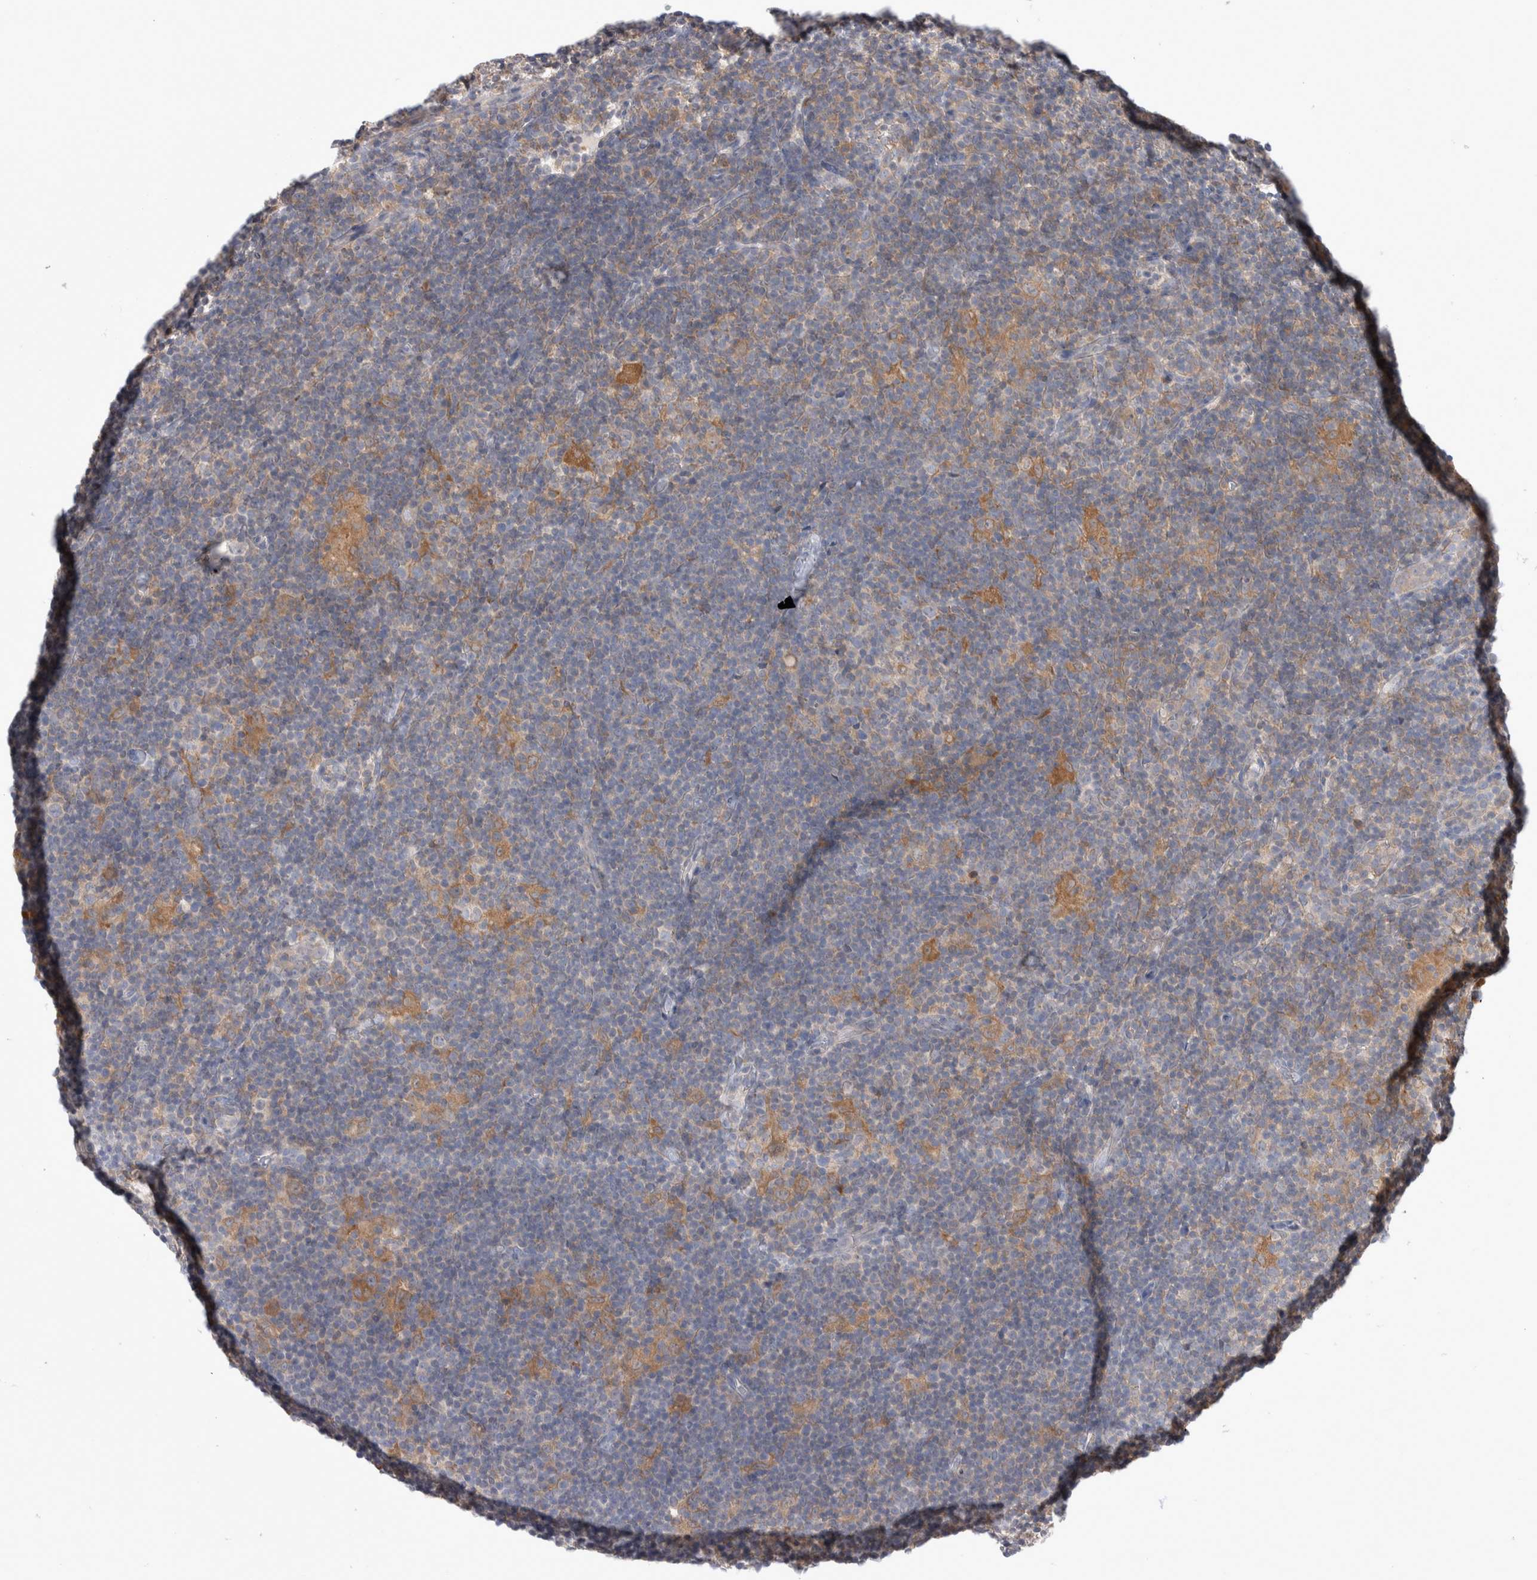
{"staining": {"intensity": "strong", "quantity": "25%-75%", "location": "cytoplasmic/membranous"}, "tissue": "lymphoma", "cell_type": "Tumor cells", "image_type": "cancer", "snomed": [{"axis": "morphology", "description": "Hodgkin's disease, NOS"}, {"axis": "topography", "description": "Lymph node"}], "caption": "Immunohistochemistry (IHC) histopathology image of human lymphoma stained for a protein (brown), which displays high levels of strong cytoplasmic/membranous staining in about 25%-75% of tumor cells.", "gene": "HTATIP2", "patient": {"sex": "female", "age": 57}}